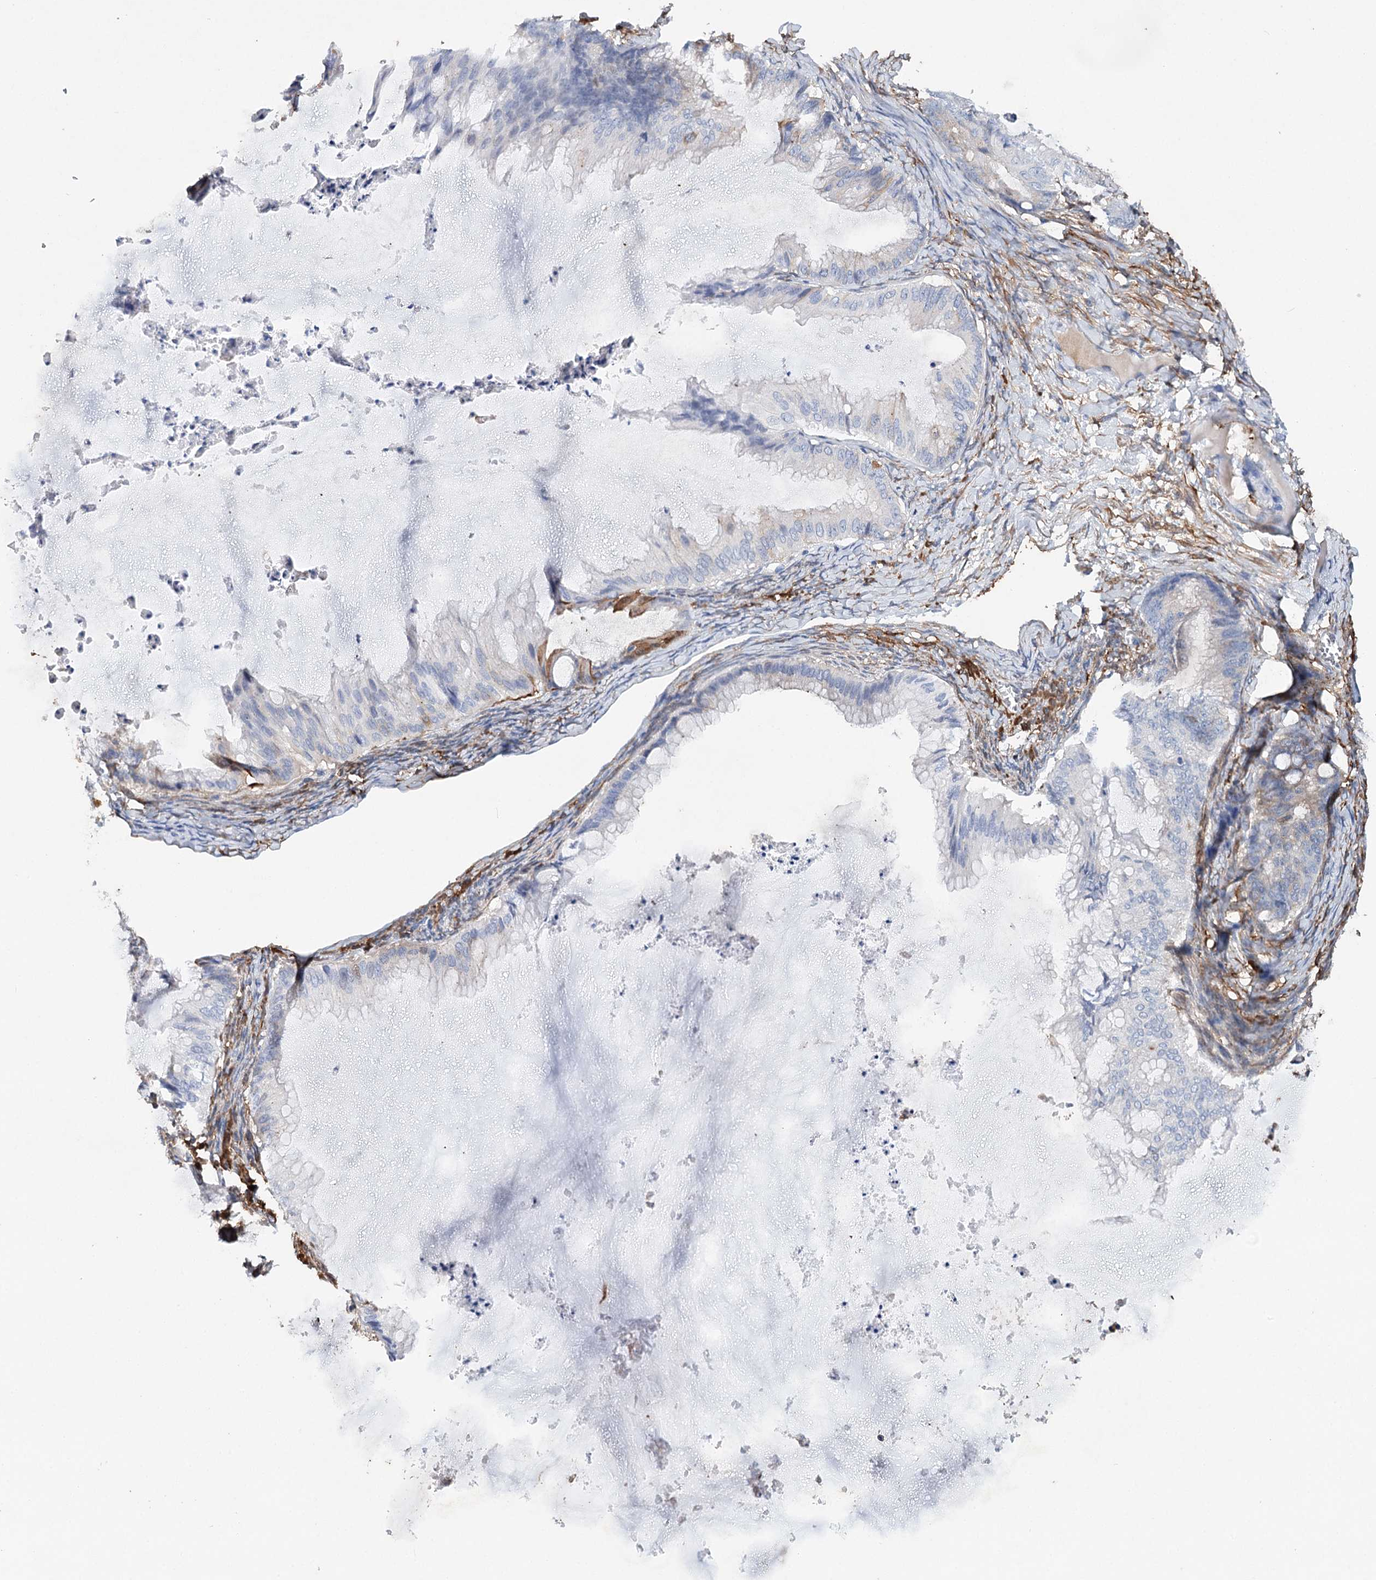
{"staining": {"intensity": "negative", "quantity": "none", "location": "none"}, "tissue": "ovarian cancer", "cell_type": "Tumor cells", "image_type": "cancer", "snomed": [{"axis": "morphology", "description": "Cystadenocarcinoma, mucinous, NOS"}, {"axis": "topography", "description": "Ovary"}], "caption": "Immunohistochemistry (IHC) image of ovarian cancer (mucinous cystadenocarcinoma) stained for a protein (brown), which demonstrates no staining in tumor cells.", "gene": "CFAP46", "patient": {"sex": "female", "age": 71}}